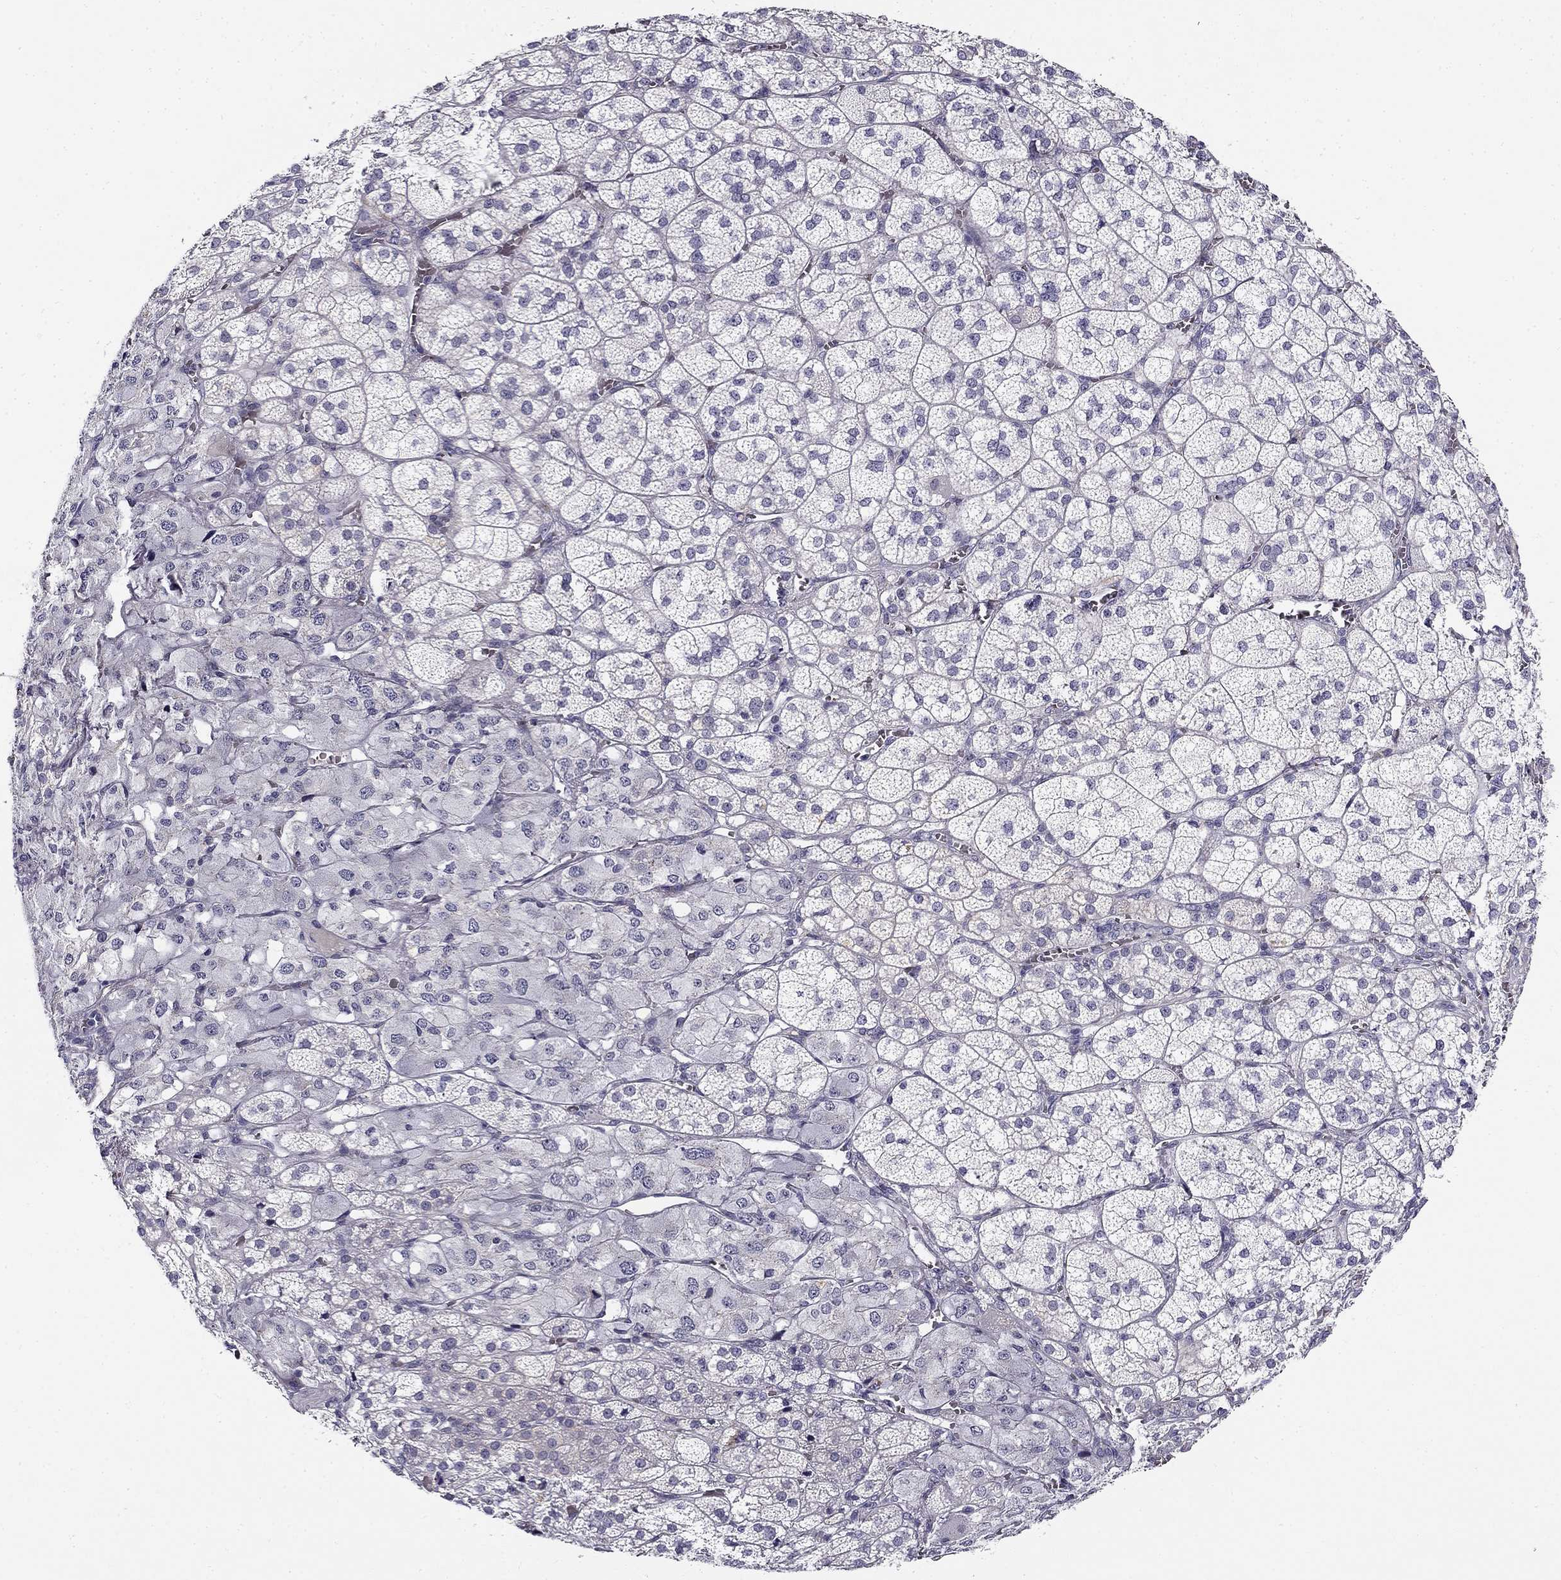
{"staining": {"intensity": "negative", "quantity": "none", "location": "none"}, "tissue": "adrenal gland", "cell_type": "Glandular cells", "image_type": "normal", "snomed": [{"axis": "morphology", "description": "Normal tissue, NOS"}, {"axis": "topography", "description": "Adrenal gland"}], "caption": "Immunohistochemistry histopathology image of benign human adrenal gland stained for a protein (brown), which reveals no positivity in glandular cells. (IHC, brightfield microscopy, high magnification).", "gene": "CNR1", "patient": {"sex": "female", "age": 60}}